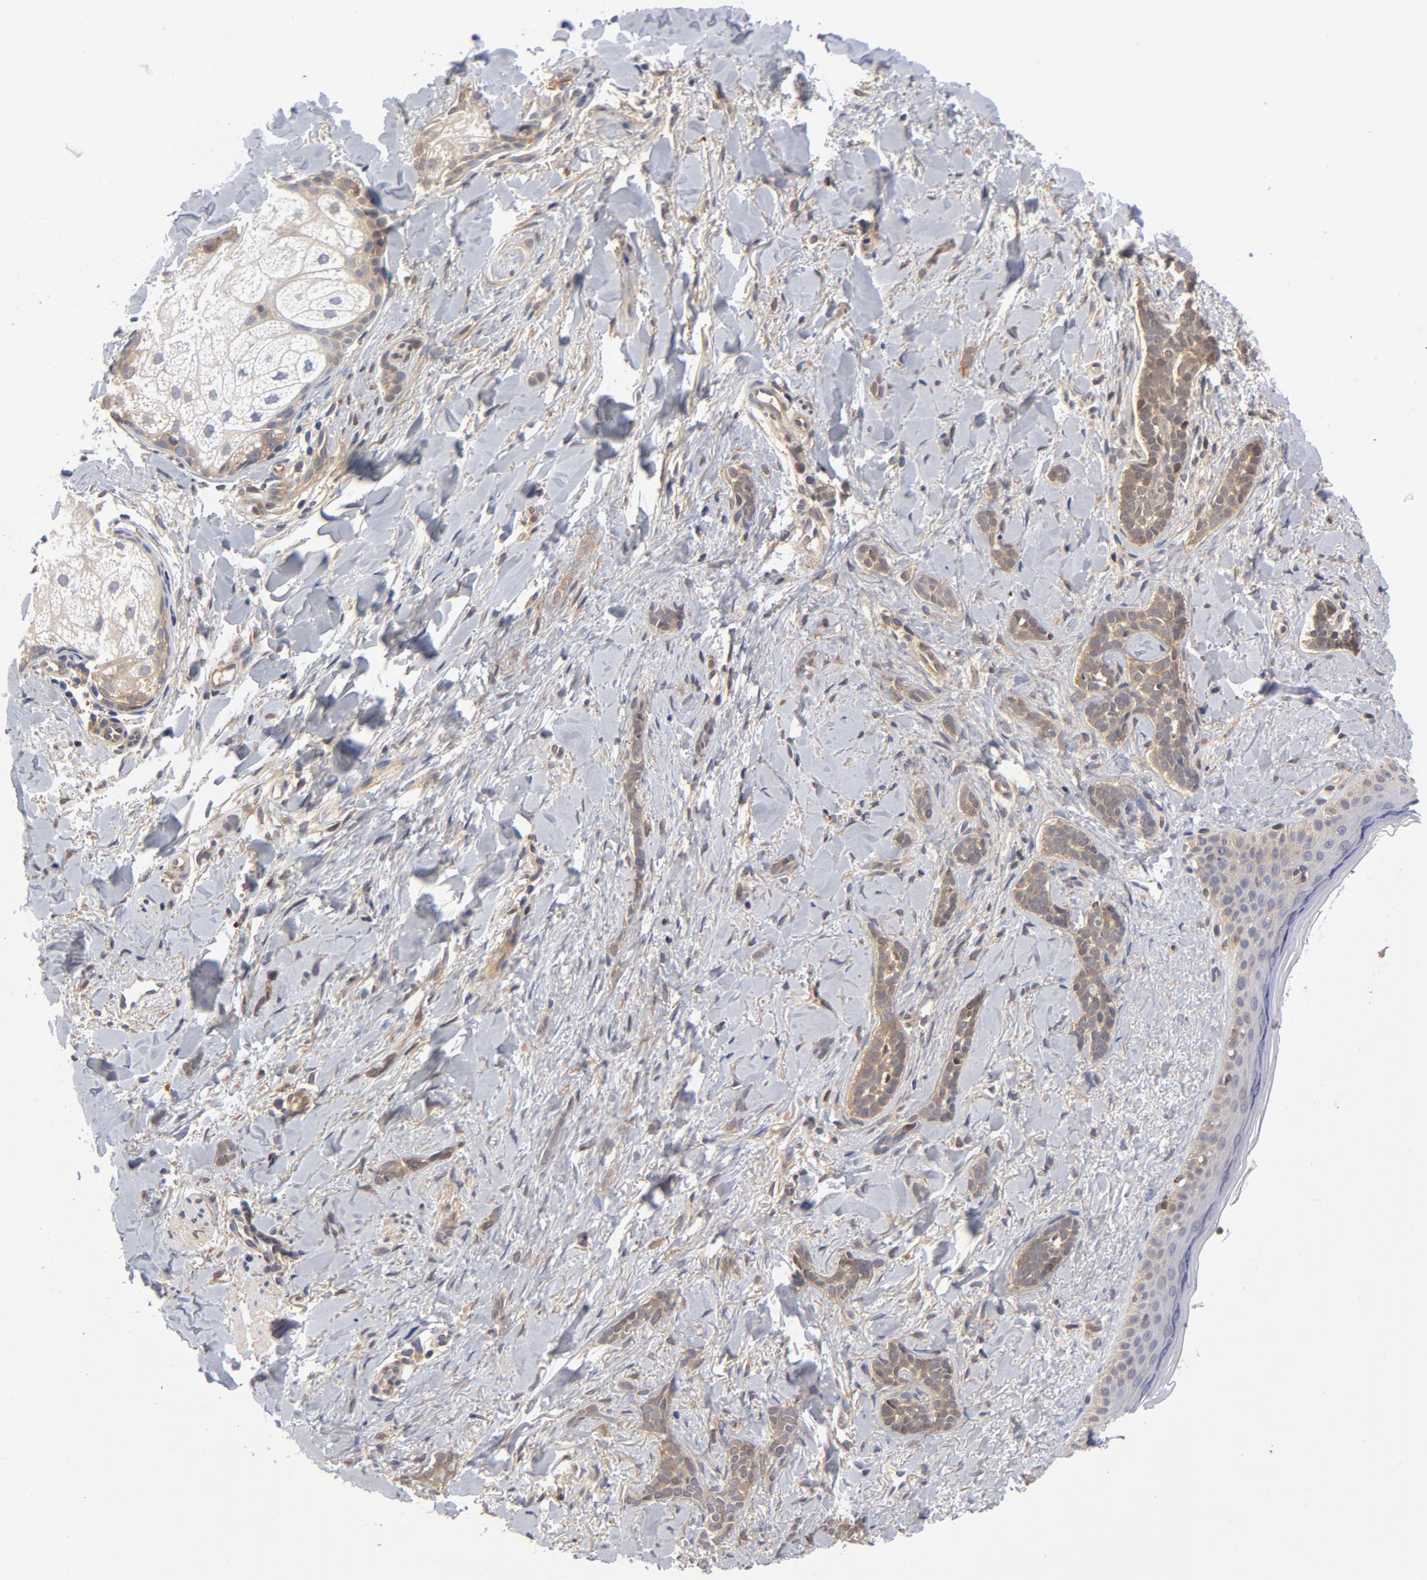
{"staining": {"intensity": "weak", "quantity": ">75%", "location": "cytoplasmic/membranous"}, "tissue": "skin cancer", "cell_type": "Tumor cells", "image_type": "cancer", "snomed": [{"axis": "morphology", "description": "Basal cell carcinoma"}, {"axis": "topography", "description": "Skin"}], "caption": "Weak cytoplasmic/membranous staining for a protein is seen in approximately >75% of tumor cells of skin basal cell carcinoma using immunohistochemistry.", "gene": "ASMTL", "patient": {"sex": "female", "age": 37}}